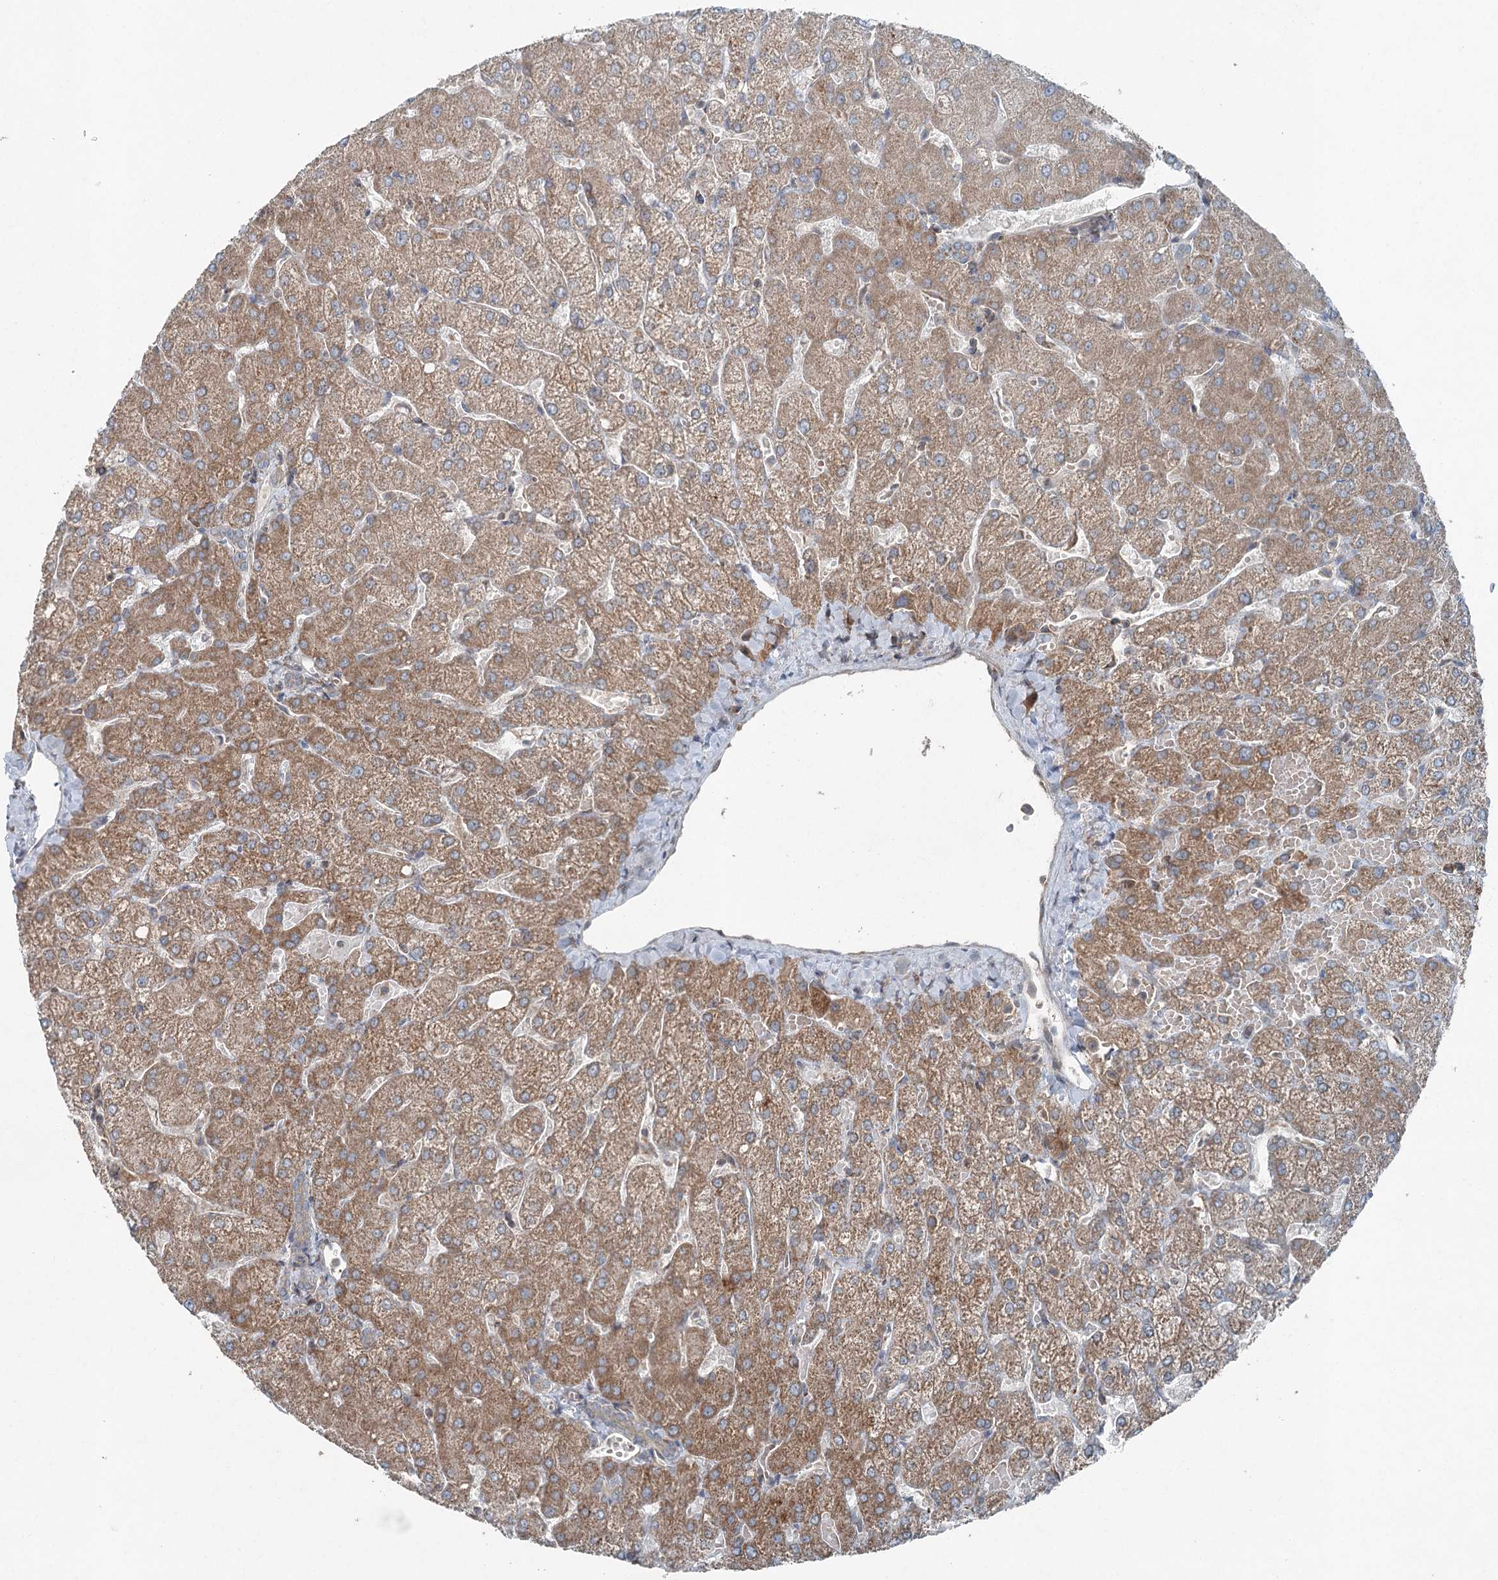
{"staining": {"intensity": "negative", "quantity": "none", "location": "none"}, "tissue": "liver", "cell_type": "Cholangiocytes", "image_type": "normal", "snomed": [{"axis": "morphology", "description": "Normal tissue, NOS"}, {"axis": "topography", "description": "Liver"}], "caption": "This is an IHC photomicrograph of benign liver. There is no staining in cholangiocytes.", "gene": "SKIC3", "patient": {"sex": "female", "age": 54}}